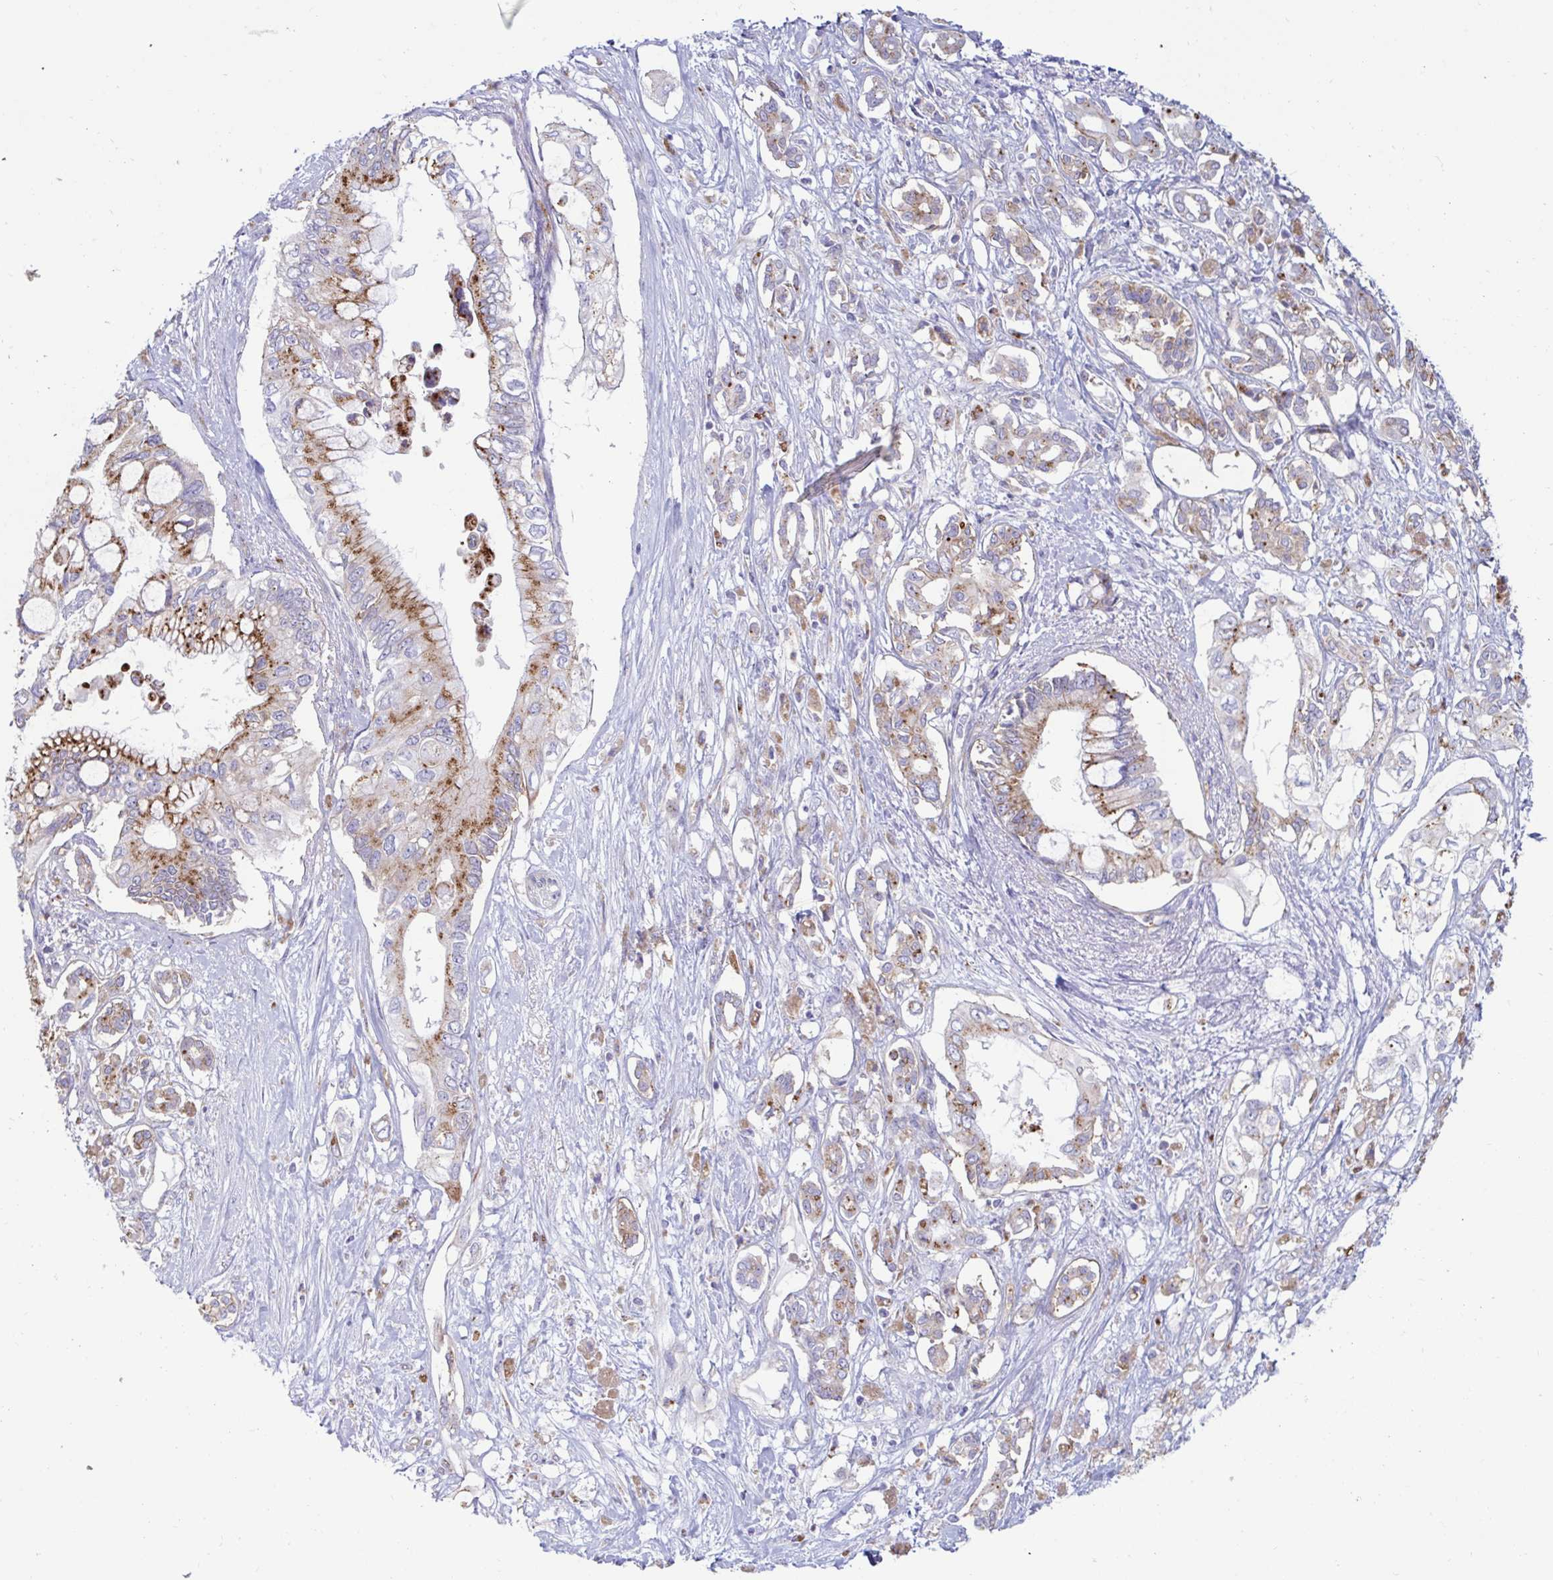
{"staining": {"intensity": "moderate", "quantity": ">75%", "location": "cytoplasmic/membranous"}, "tissue": "pancreatic cancer", "cell_type": "Tumor cells", "image_type": "cancer", "snomed": [{"axis": "morphology", "description": "Adenocarcinoma, NOS"}, {"axis": "topography", "description": "Pancreas"}], "caption": "Human pancreatic cancer stained with a brown dye exhibits moderate cytoplasmic/membranous positive expression in approximately >75% of tumor cells.", "gene": "SLC9A6", "patient": {"sex": "female", "age": 63}}